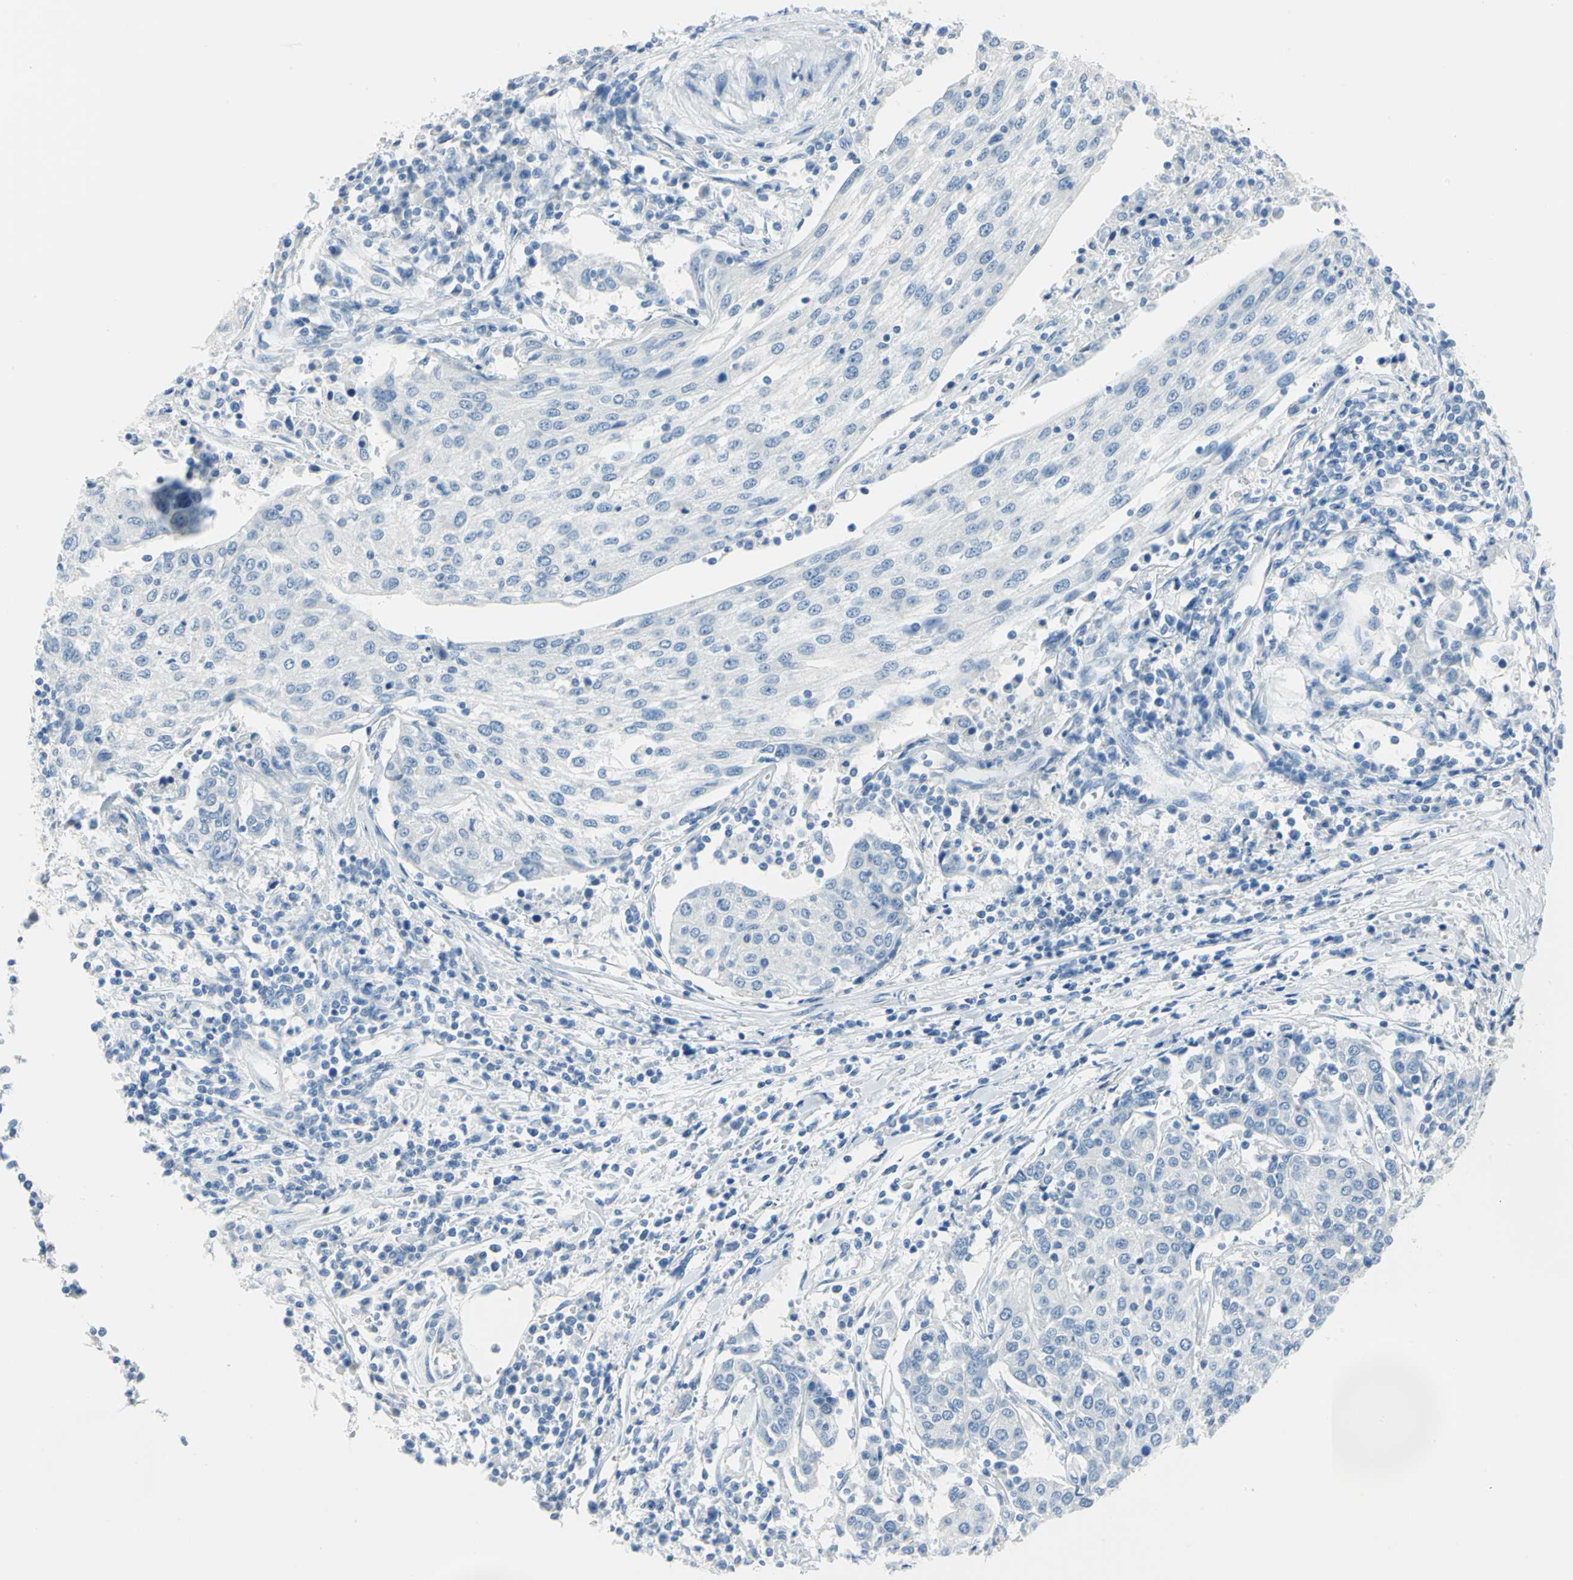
{"staining": {"intensity": "negative", "quantity": "none", "location": "none"}, "tissue": "urothelial cancer", "cell_type": "Tumor cells", "image_type": "cancer", "snomed": [{"axis": "morphology", "description": "Urothelial carcinoma, High grade"}, {"axis": "topography", "description": "Urinary bladder"}], "caption": "This micrograph is of high-grade urothelial carcinoma stained with immunohistochemistry (IHC) to label a protein in brown with the nuclei are counter-stained blue. There is no staining in tumor cells. (Brightfield microscopy of DAB IHC at high magnification).", "gene": "PKLR", "patient": {"sex": "female", "age": 85}}